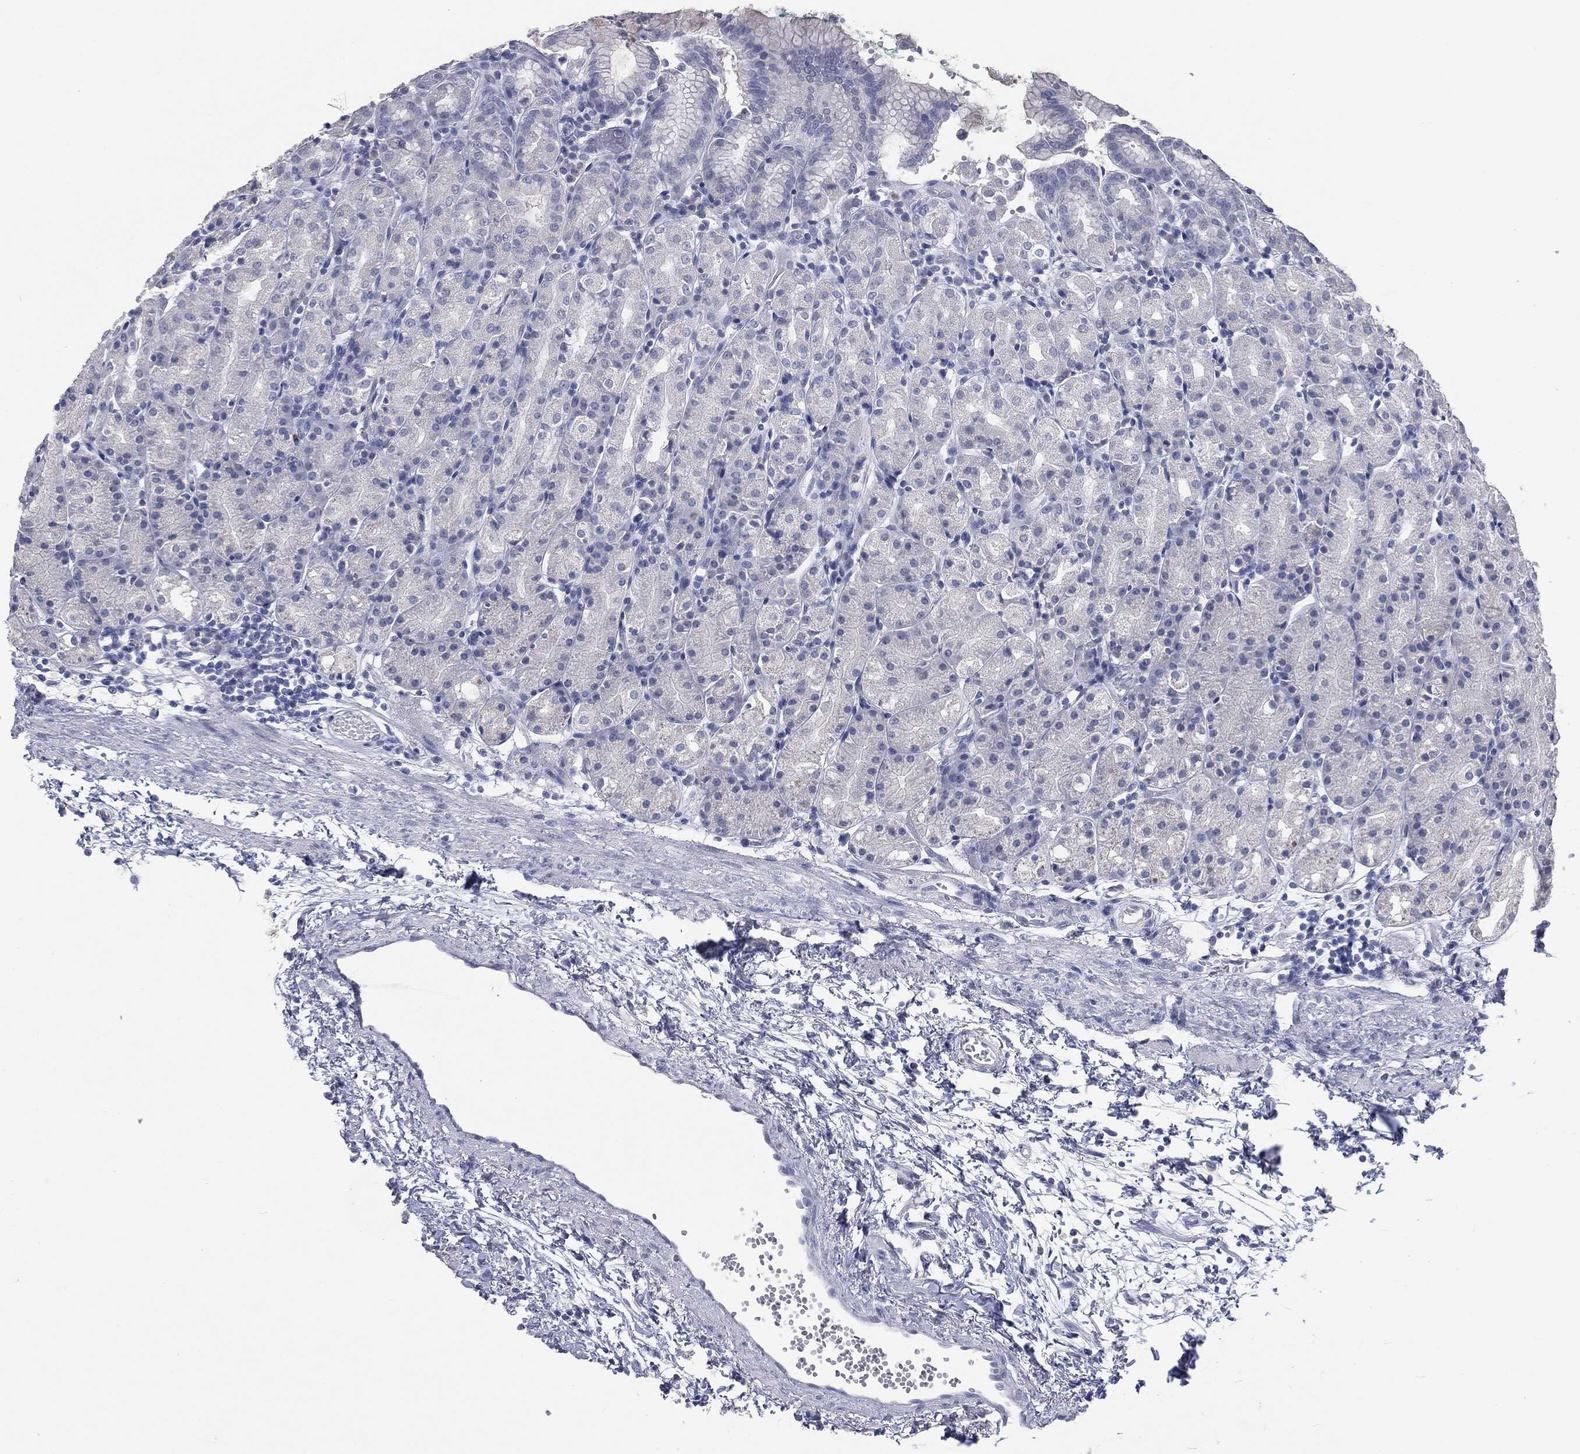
{"staining": {"intensity": "negative", "quantity": "none", "location": "none"}, "tissue": "stomach", "cell_type": "Glandular cells", "image_type": "normal", "snomed": [{"axis": "morphology", "description": "Normal tissue, NOS"}, {"axis": "morphology", "description": "Adenocarcinoma, NOS"}, {"axis": "topography", "description": "Stomach"}], "caption": "An immunohistochemistry photomicrograph of normal stomach is shown. There is no staining in glandular cells of stomach.", "gene": "TSHB", "patient": {"sex": "female", "age": 81}}